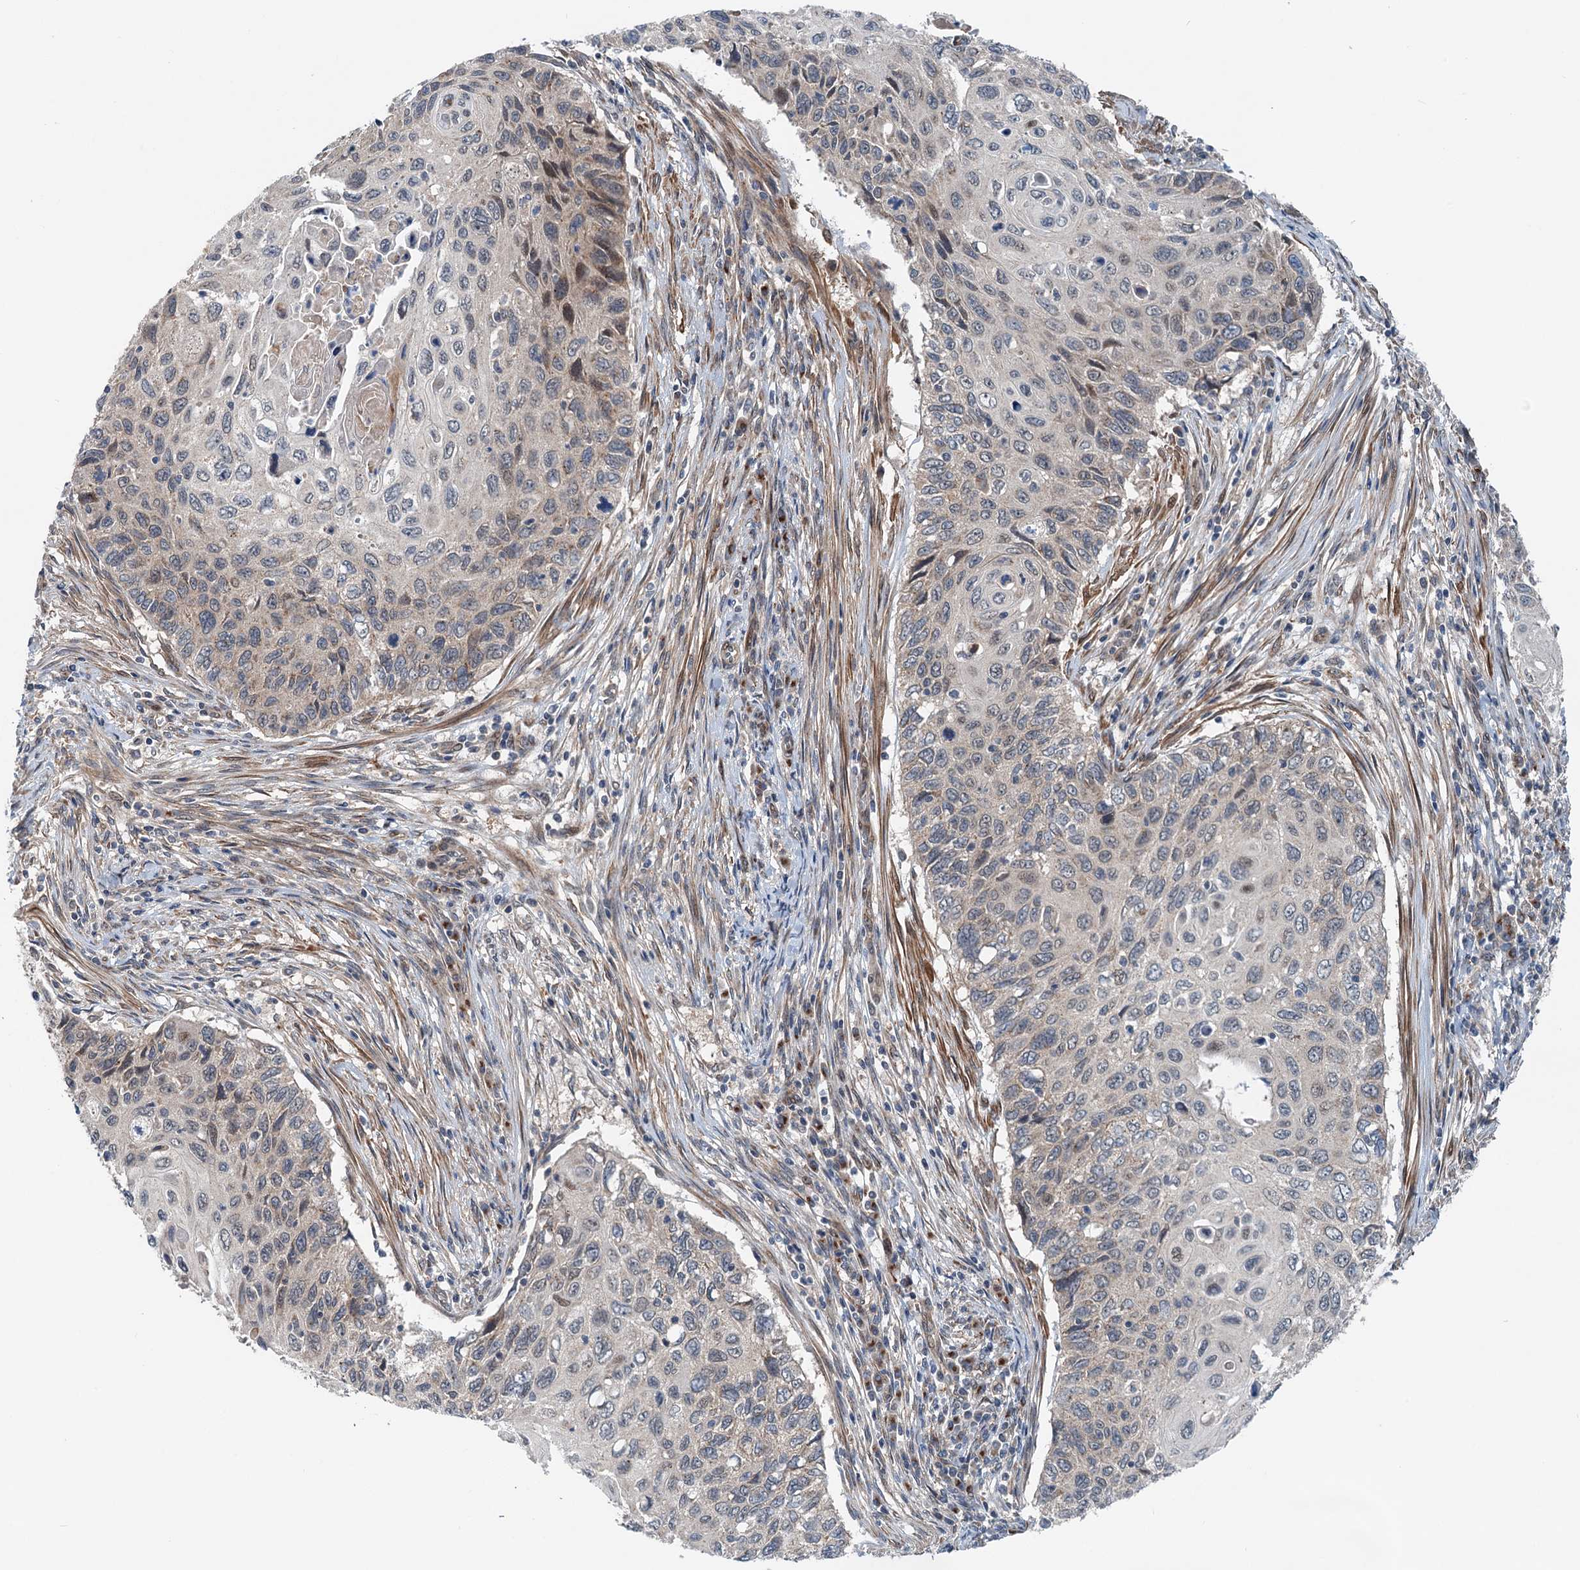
{"staining": {"intensity": "weak", "quantity": "<25%", "location": "nuclear"}, "tissue": "cervical cancer", "cell_type": "Tumor cells", "image_type": "cancer", "snomed": [{"axis": "morphology", "description": "Squamous cell carcinoma, NOS"}, {"axis": "topography", "description": "Cervix"}], "caption": "There is no significant positivity in tumor cells of cervical squamous cell carcinoma. (Immunohistochemistry, brightfield microscopy, high magnification).", "gene": "DYNC2I2", "patient": {"sex": "female", "age": 70}}